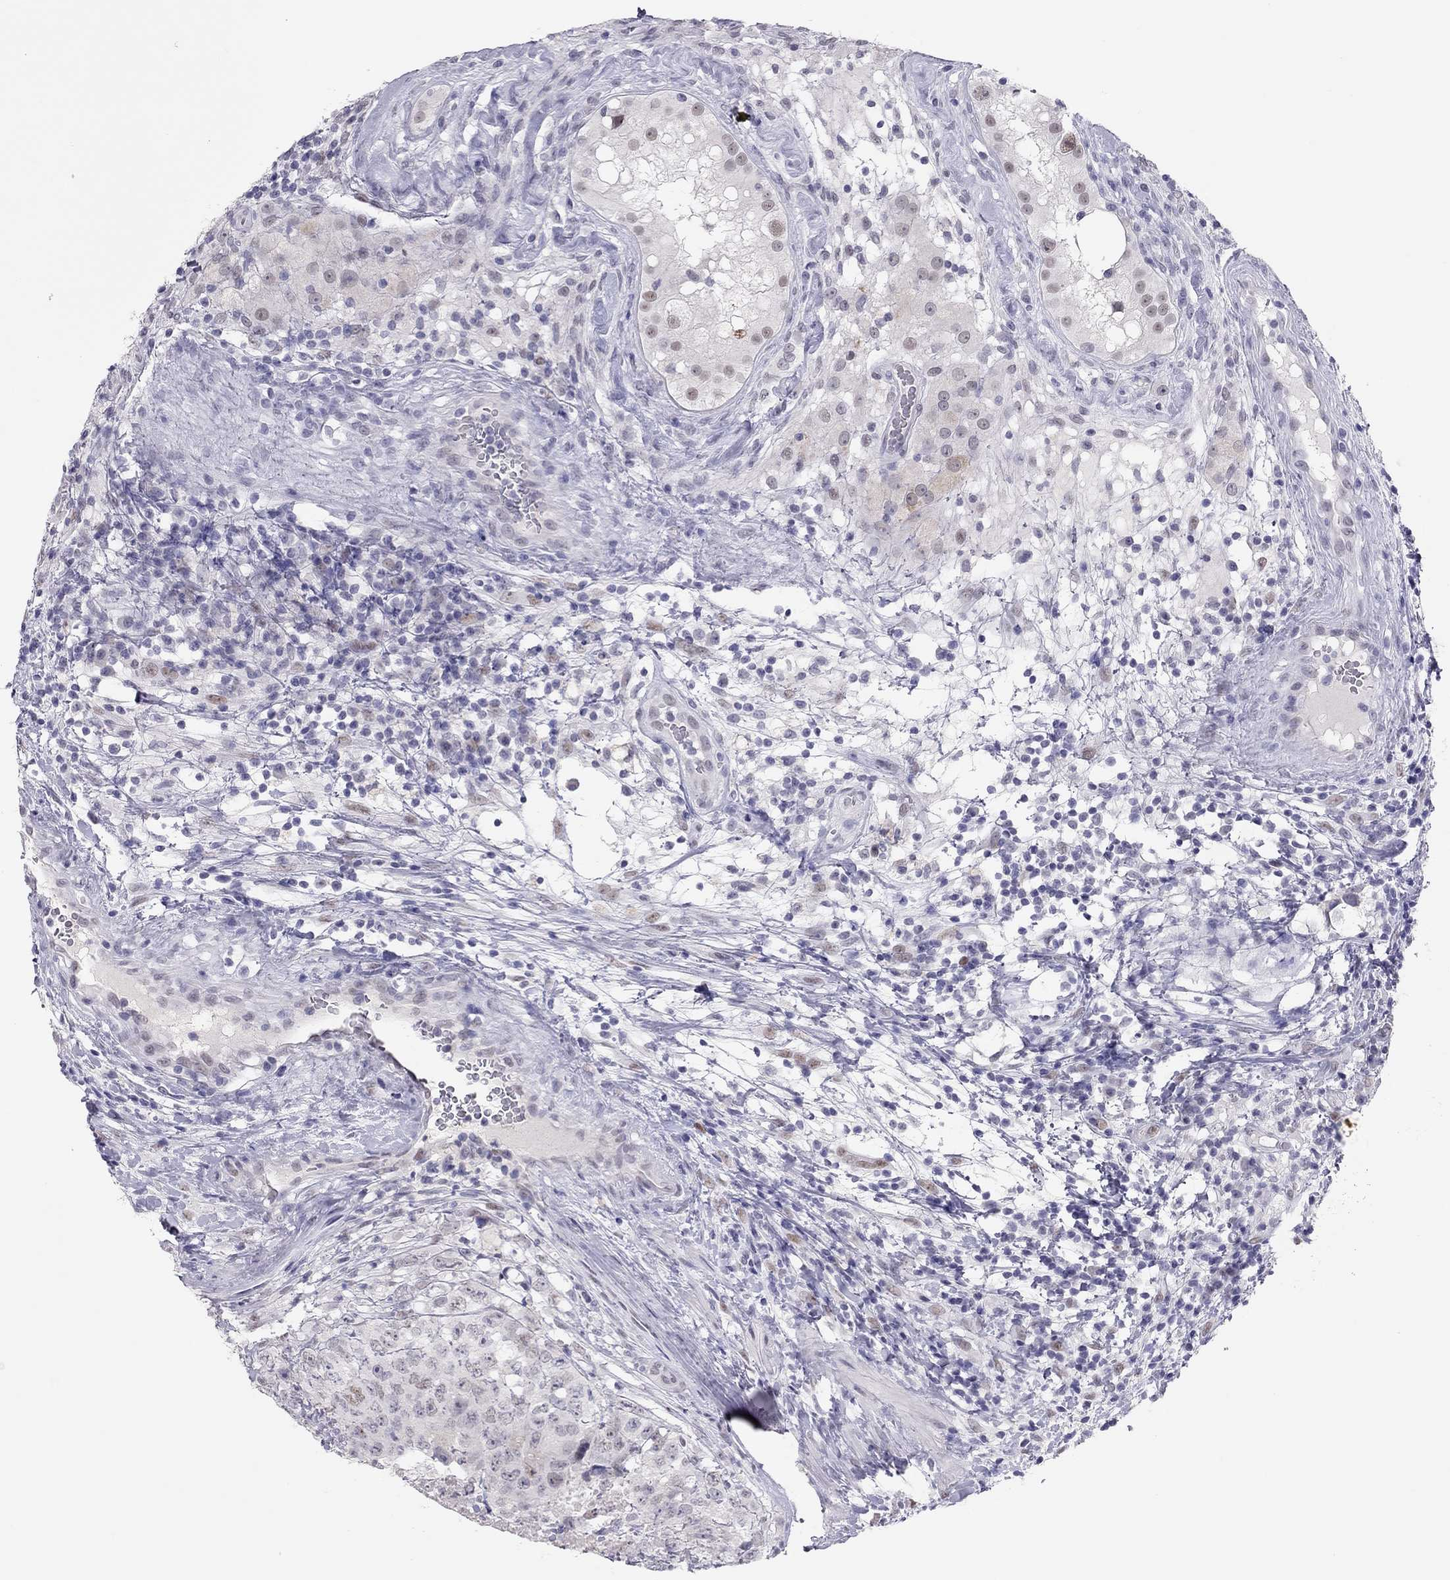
{"staining": {"intensity": "weak", "quantity": "<25%", "location": "nuclear"}, "tissue": "testis cancer", "cell_type": "Tumor cells", "image_type": "cancer", "snomed": [{"axis": "morphology", "description": "Seminoma, NOS"}, {"axis": "topography", "description": "Testis"}], "caption": "This is an immunohistochemistry photomicrograph of human testis seminoma. There is no staining in tumor cells.", "gene": "PHOX2A", "patient": {"sex": "male", "age": 34}}